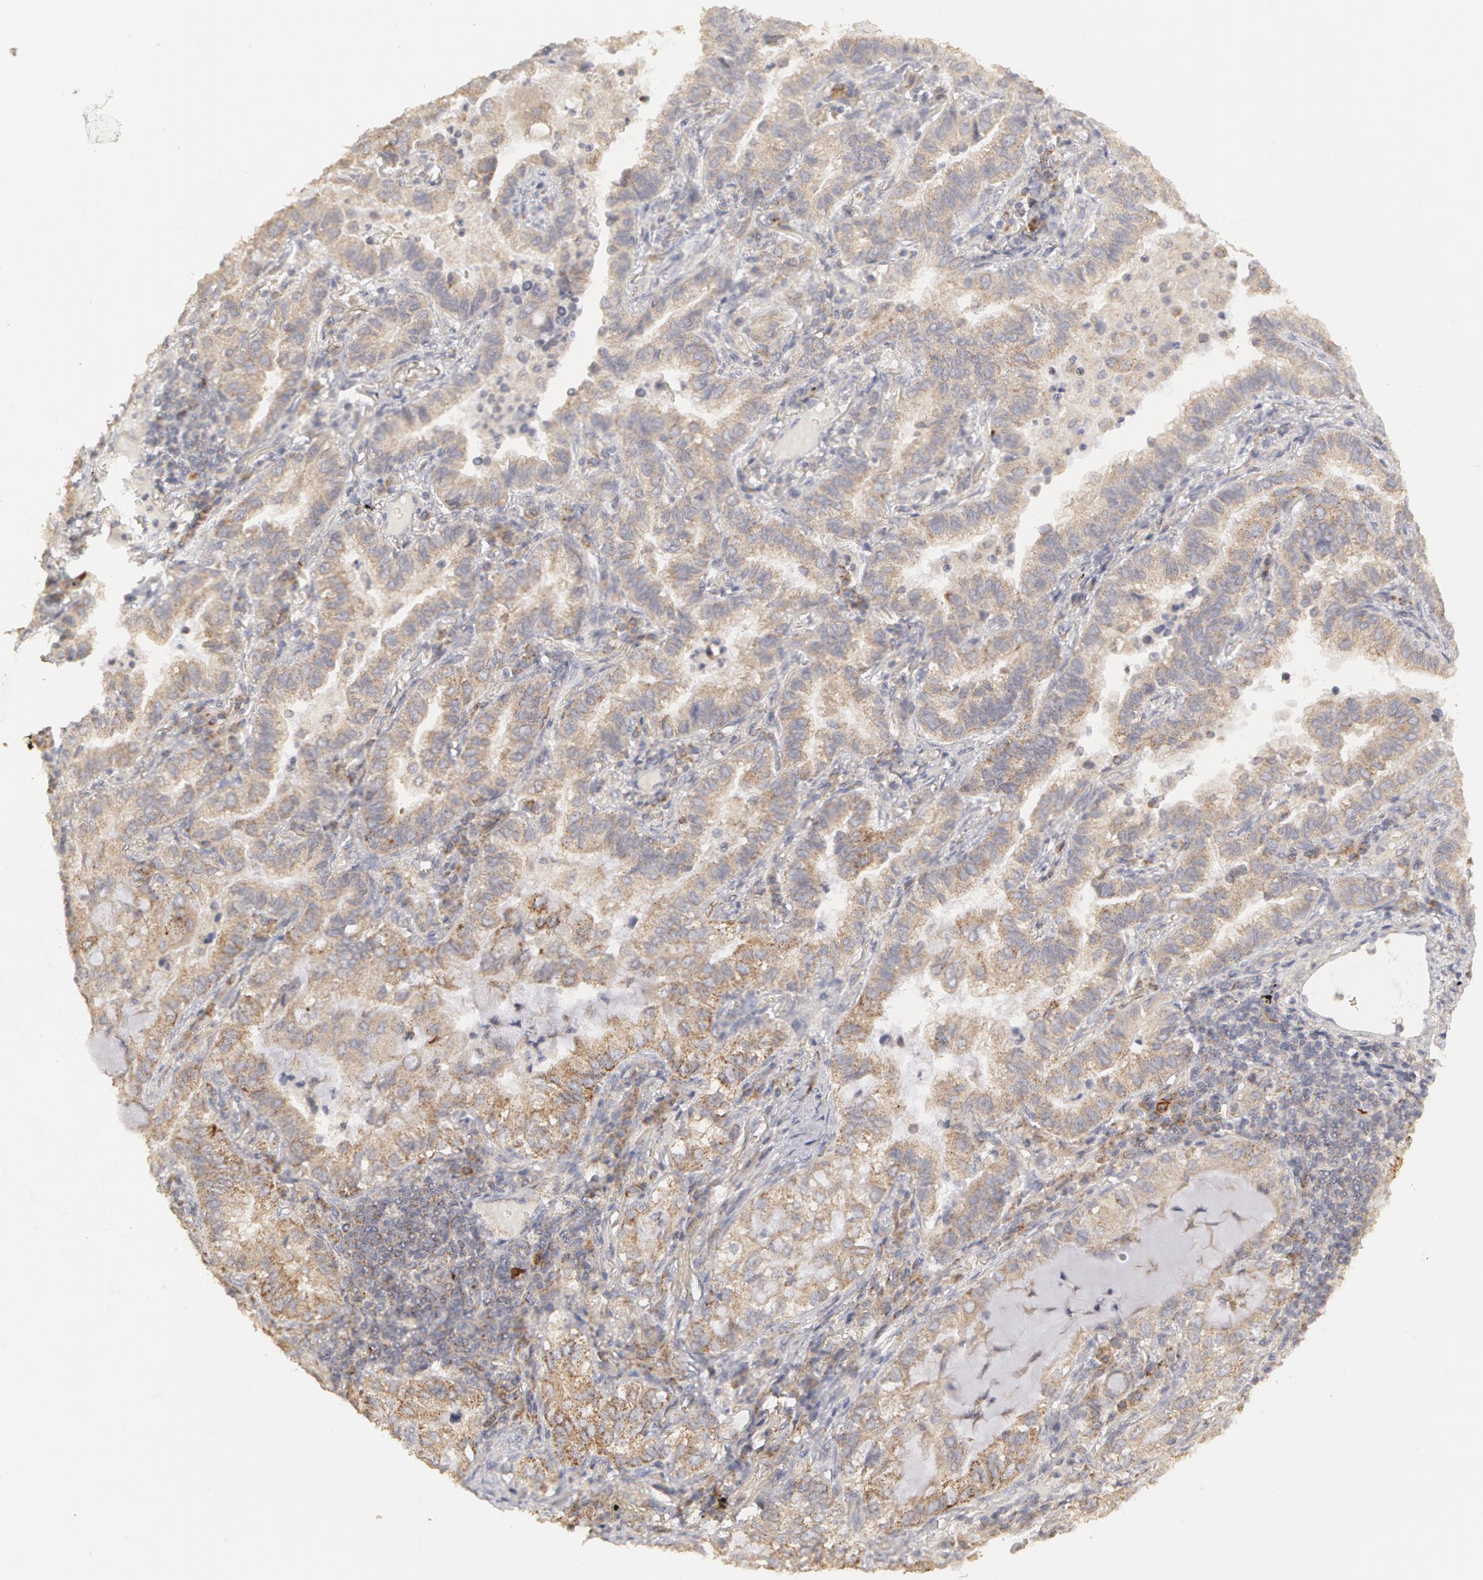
{"staining": {"intensity": "negative", "quantity": "none", "location": "none"}, "tissue": "lung cancer", "cell_type": "Tumor cells", "image_type": "cancer", "snomed": [{"axis": "morphology", "description": "Adenocarcinoma, NOS"}, {"axis": "topography", "description": "Lung"}], "caption": "Tumor cells are negative for brown protein staining in lung cancer (adenocarcinoma).", "gene": "ADPRH", "patient": {"sex": "female", "age": 50}}